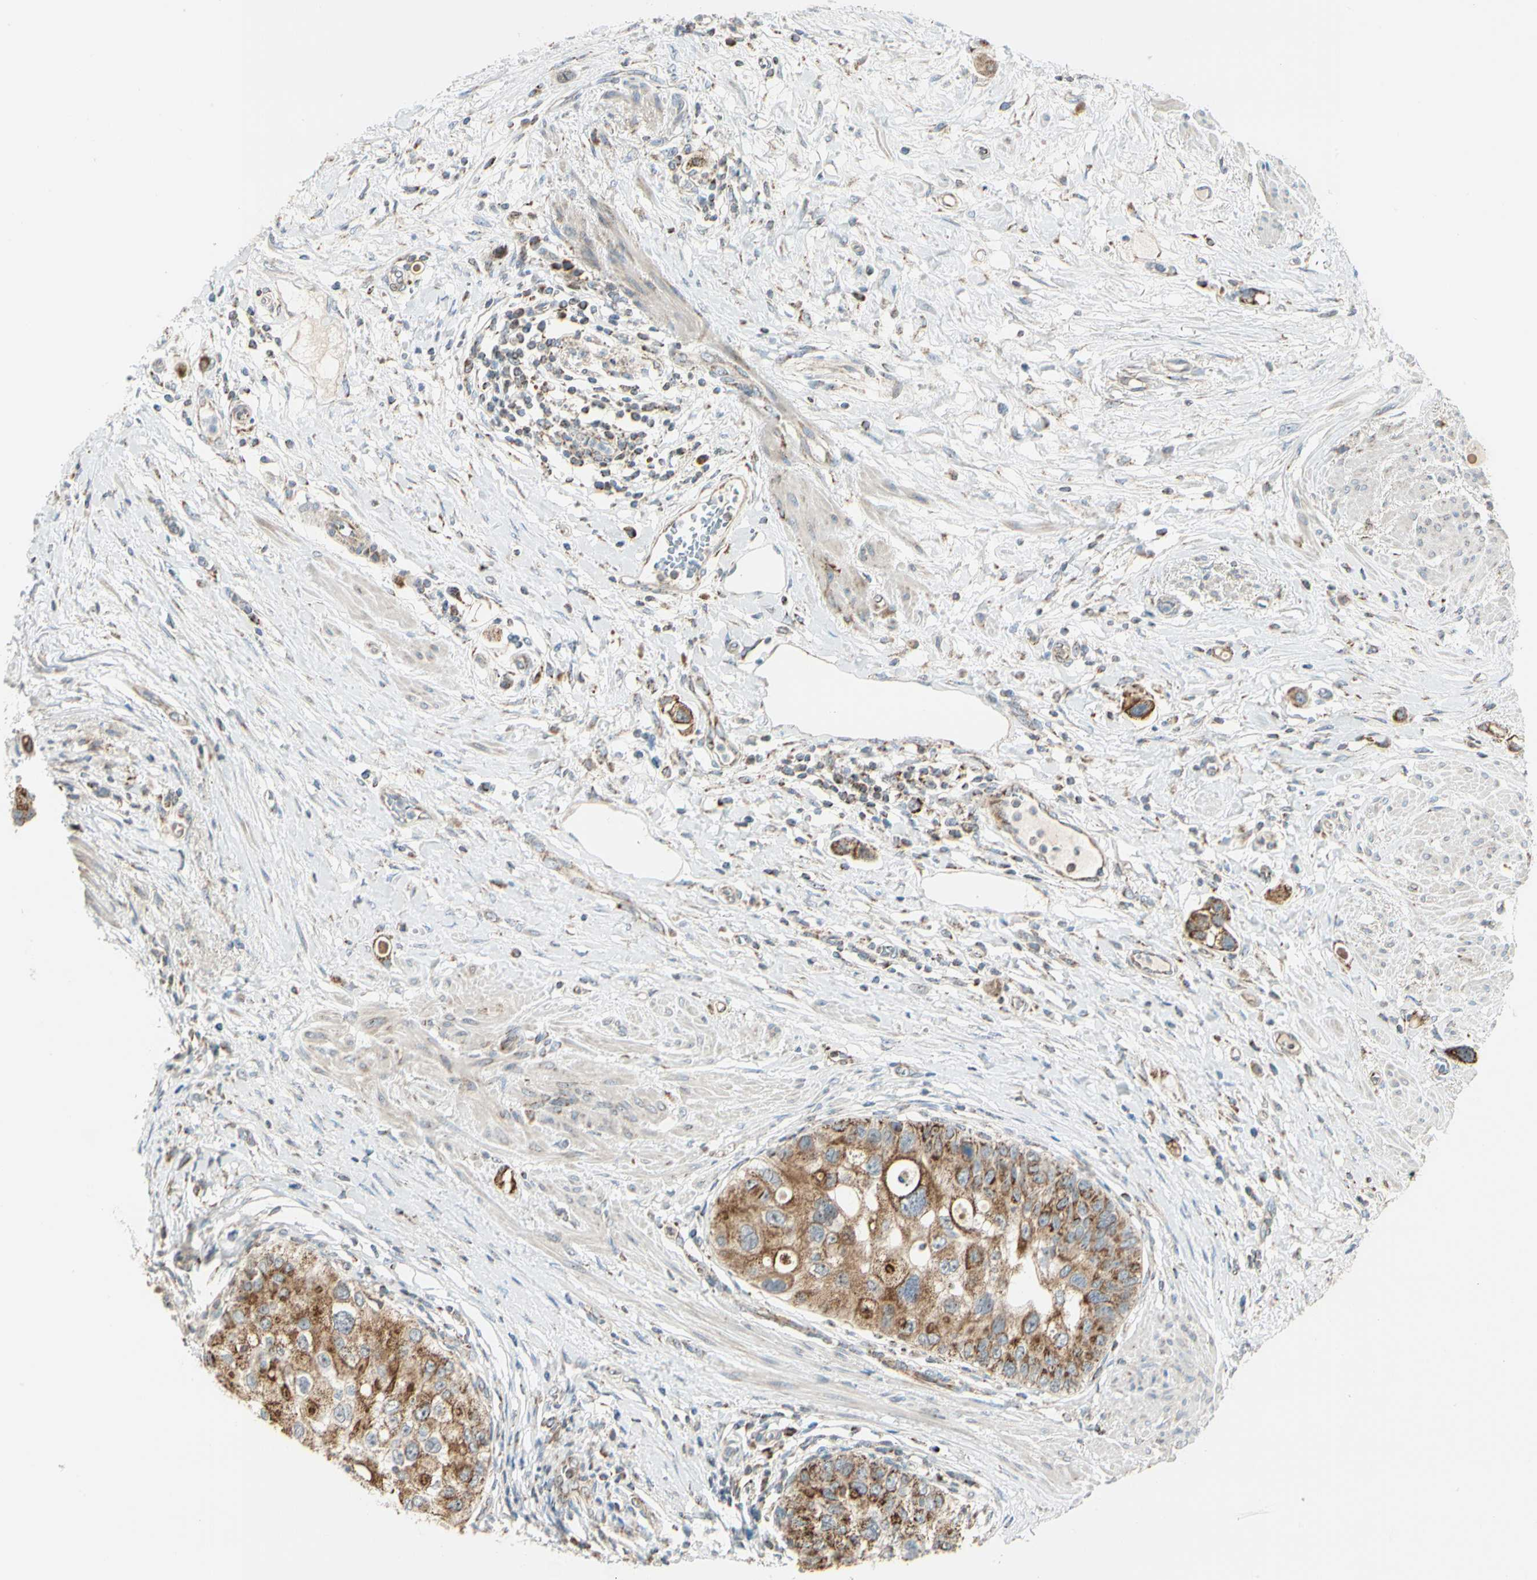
{"staining": {"intensity": "strong", "quantity": ">75%", "location": "cytoplasmic/membranous"}, "tissue": "urothelial cancer", "cell_type": "Tumor cells", "image_type": "cancer", "snomed": [{"axis": "morphology", "description": "Urothelial carcinoma, High grade"}, {"axis": "topography", "description": "Urinary bladder"}], "caption": "High-grade urothelial carcinoma stained with a protein marker shows strong staining in tumor cells.", "gene": "ANKS6", "patient": {"sex": "female", "age": 56}}